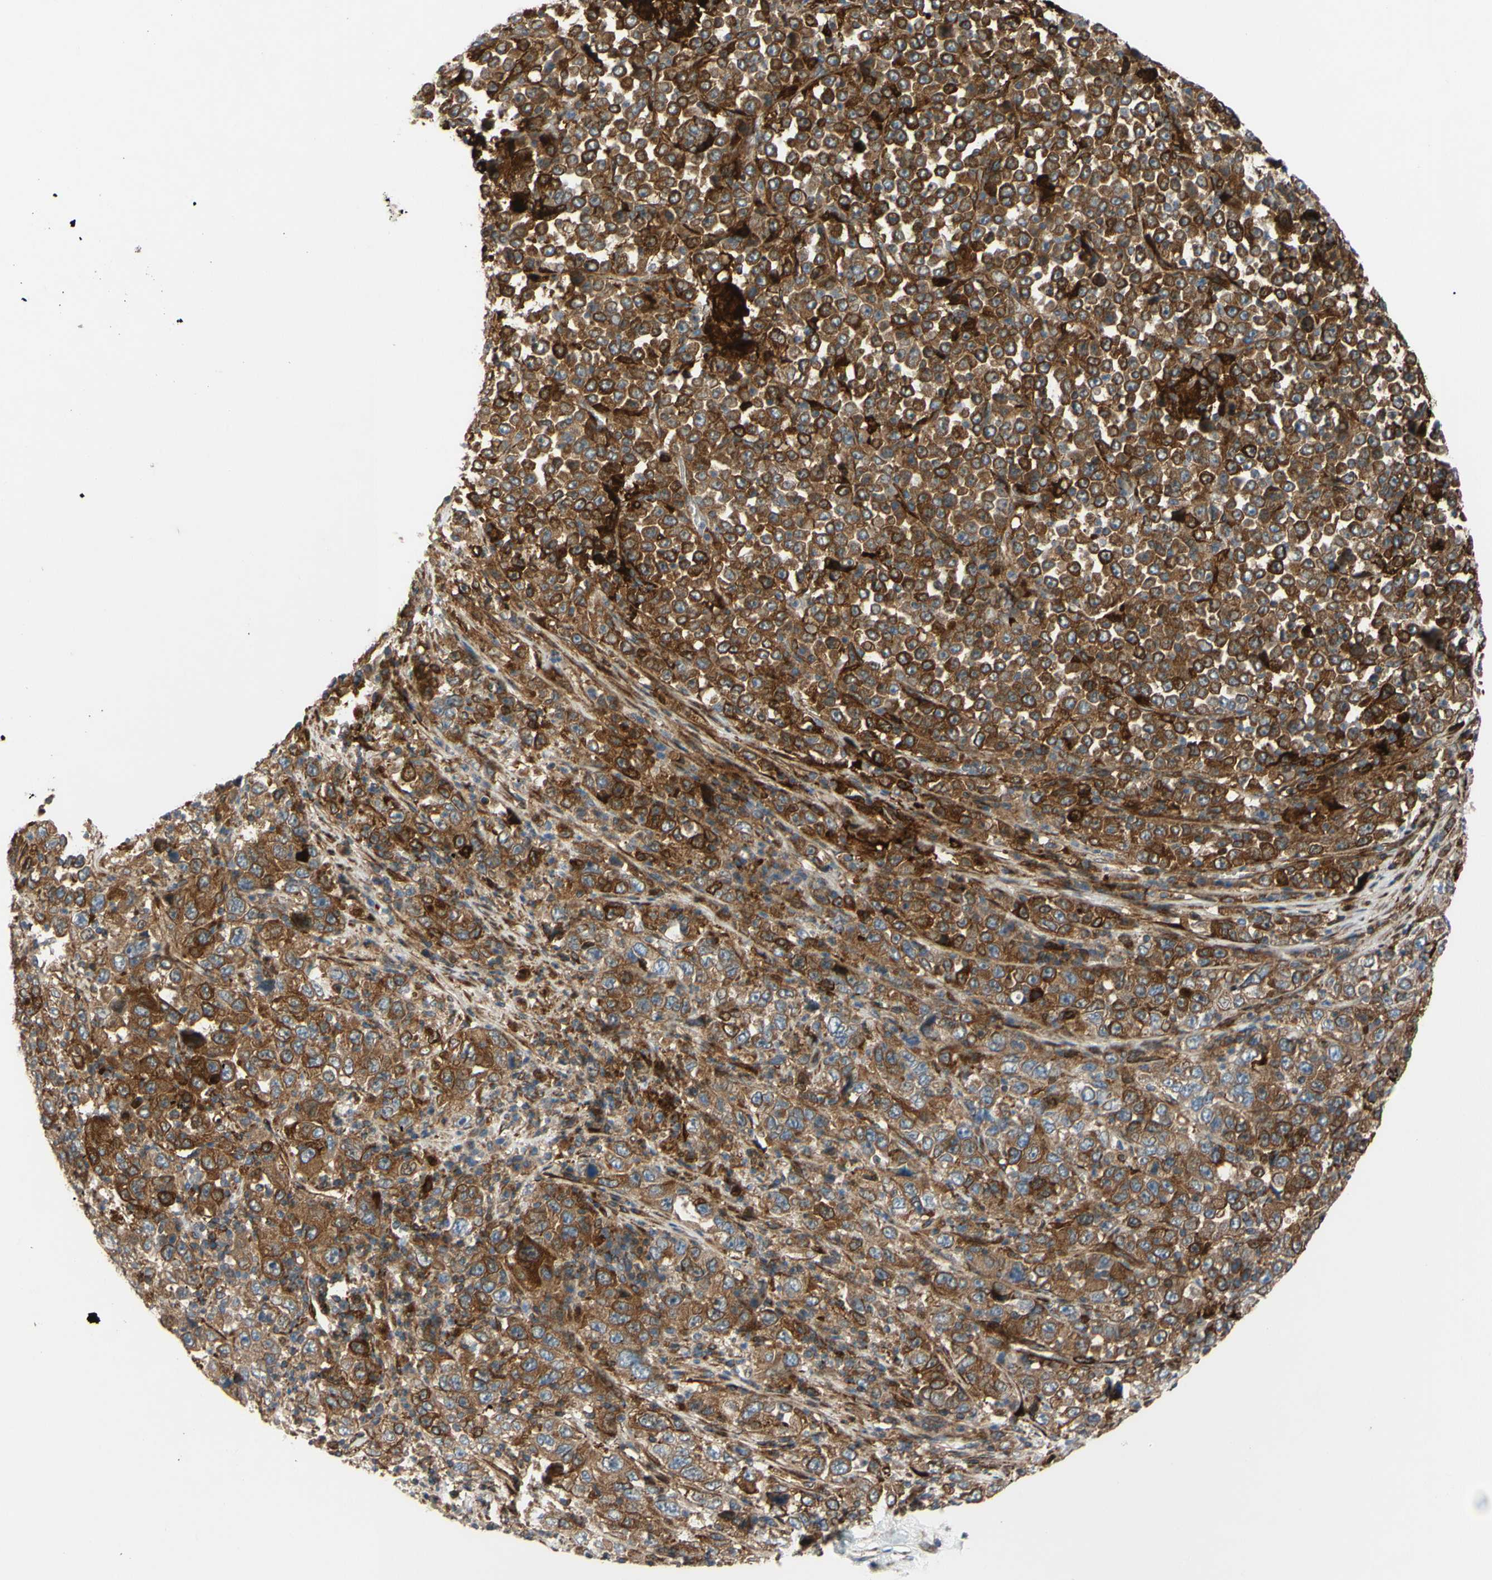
{"staining": {"intensity": "strong", "quantity": ">75%", "location": "cytoplasmic/membranous"}, "tissue": "stomach cancer", "cell_type": "Tumor cells", "image_type": "cancer", "snomed": [{"axis": "morphology", "description": "Normal tissue, NOS"}, {"axis": "morphology", "description": "Adenocarcinoma, NOS"}, {"axis": "topography", "description": "Stomach, upper"}, {"axis": "topography", "description": "Stomach"}], "caption": "IHC staining of stomach cancer (adenocarcinoma), which exhibits high levels of strong cytoplasmic/membranous expression in approximately >75% of tumor cells indicating strong cytoplasmic/membranous protein staining. The staining was performed using DAB (3,3'-diaminobenzidine) (brown) for protein detection and nuclei were counterstained in hematoxylin (blue).", "gene": "SPTLC1", "patient": {"sex": "male", "age": 59}}